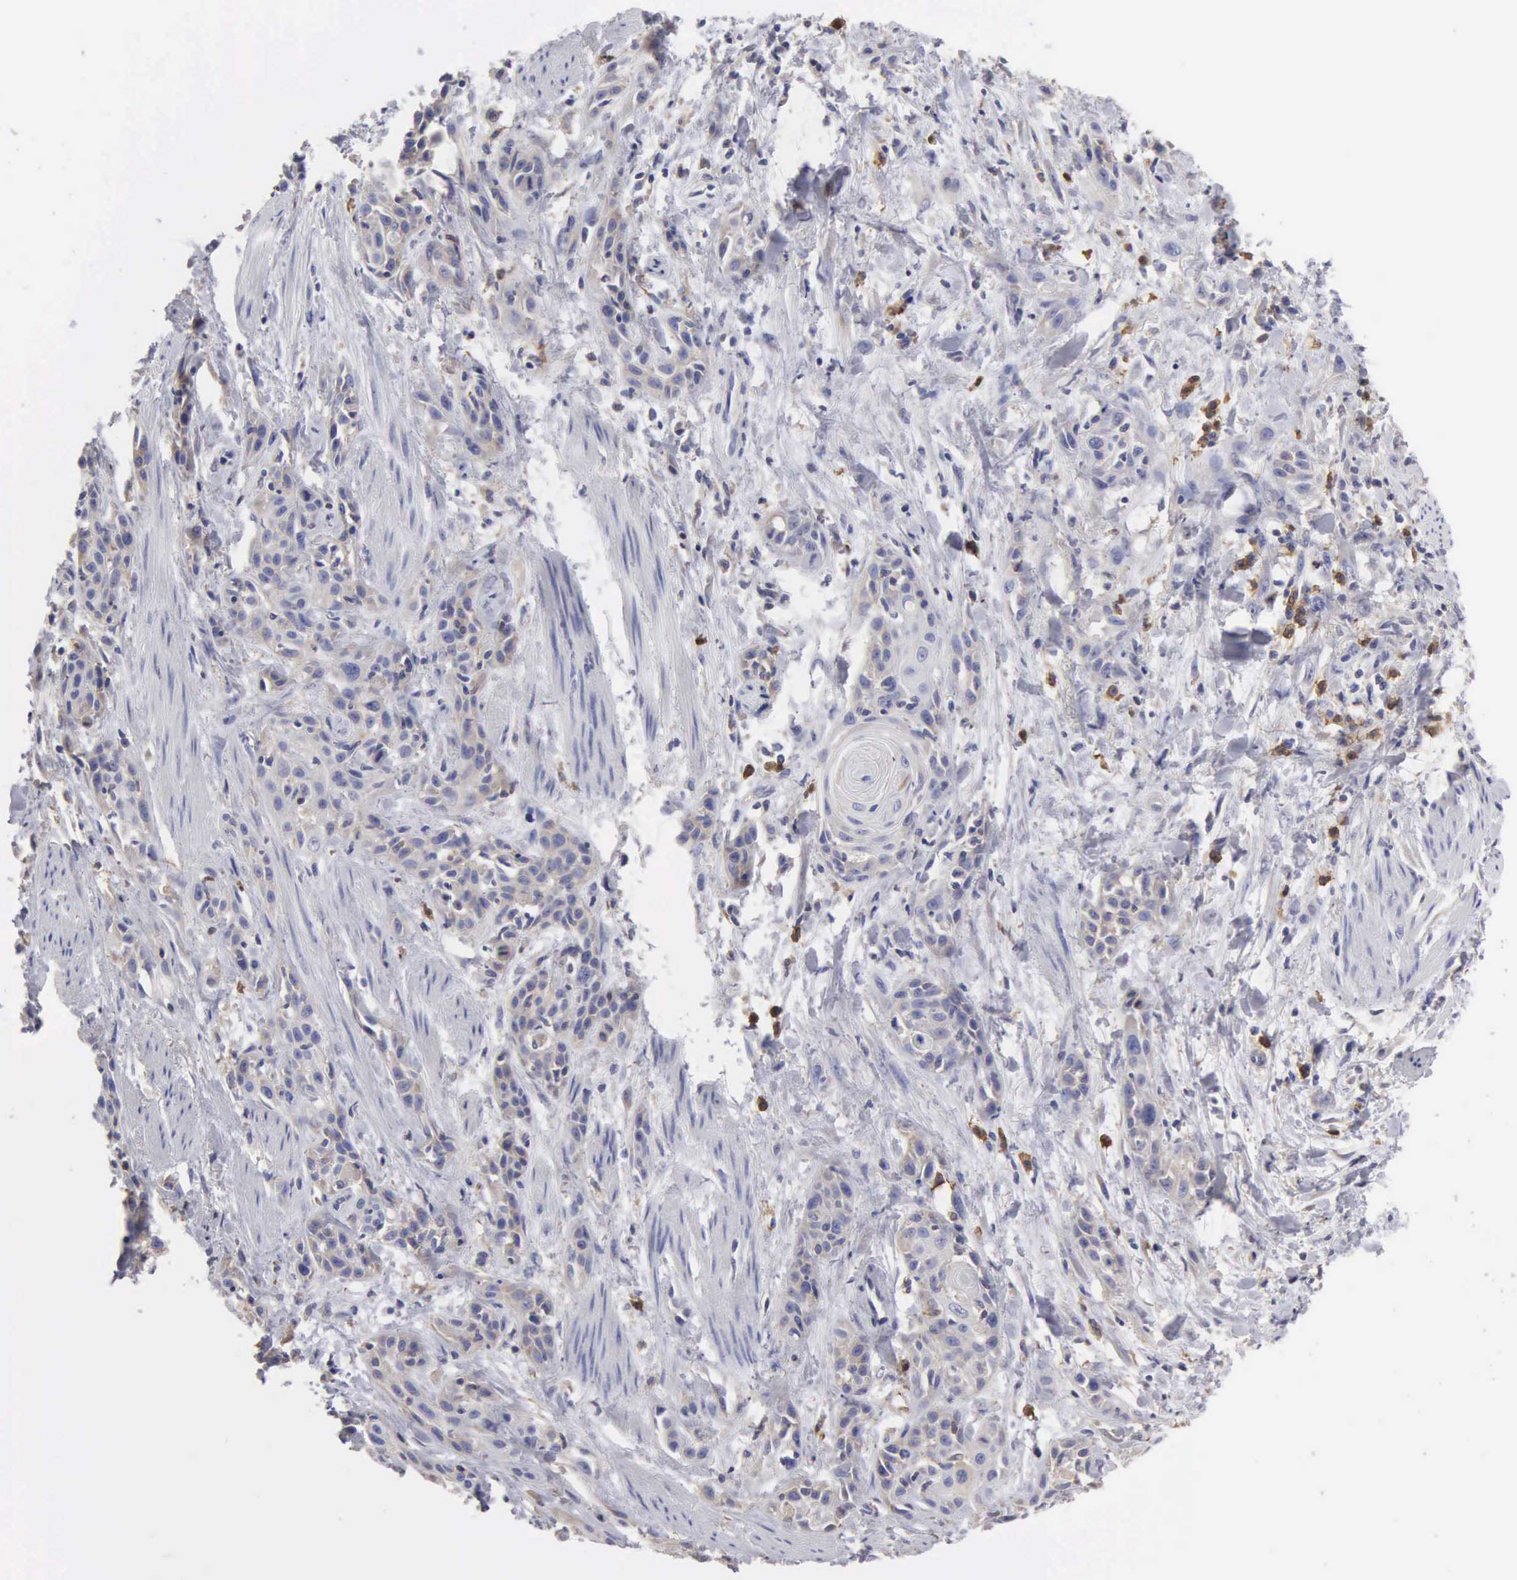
{"staining": {"intensity": "weak", "quantity": "<25%", "location": "cytoplasmic/membranous"}, "tissue": "skin cancer", "cell_type": "Tumor cells", "image_type": "cancer", "snomed": [{"axis": "morphology", "description": "Squamous cell carcinoma, NOS"}, {"axis": "topography", "description": "Skin"}, {"axis": "topography", "description": "Anal"}], "caption": "Immunohistochemistry (IHC) histopathology image of human skin squamous cell carcinoma stained for a protein (brown), which demonstrates no staining in tumor cells.", "gene": "G6PD", "patient": {"sex": "male", "age": 64}}